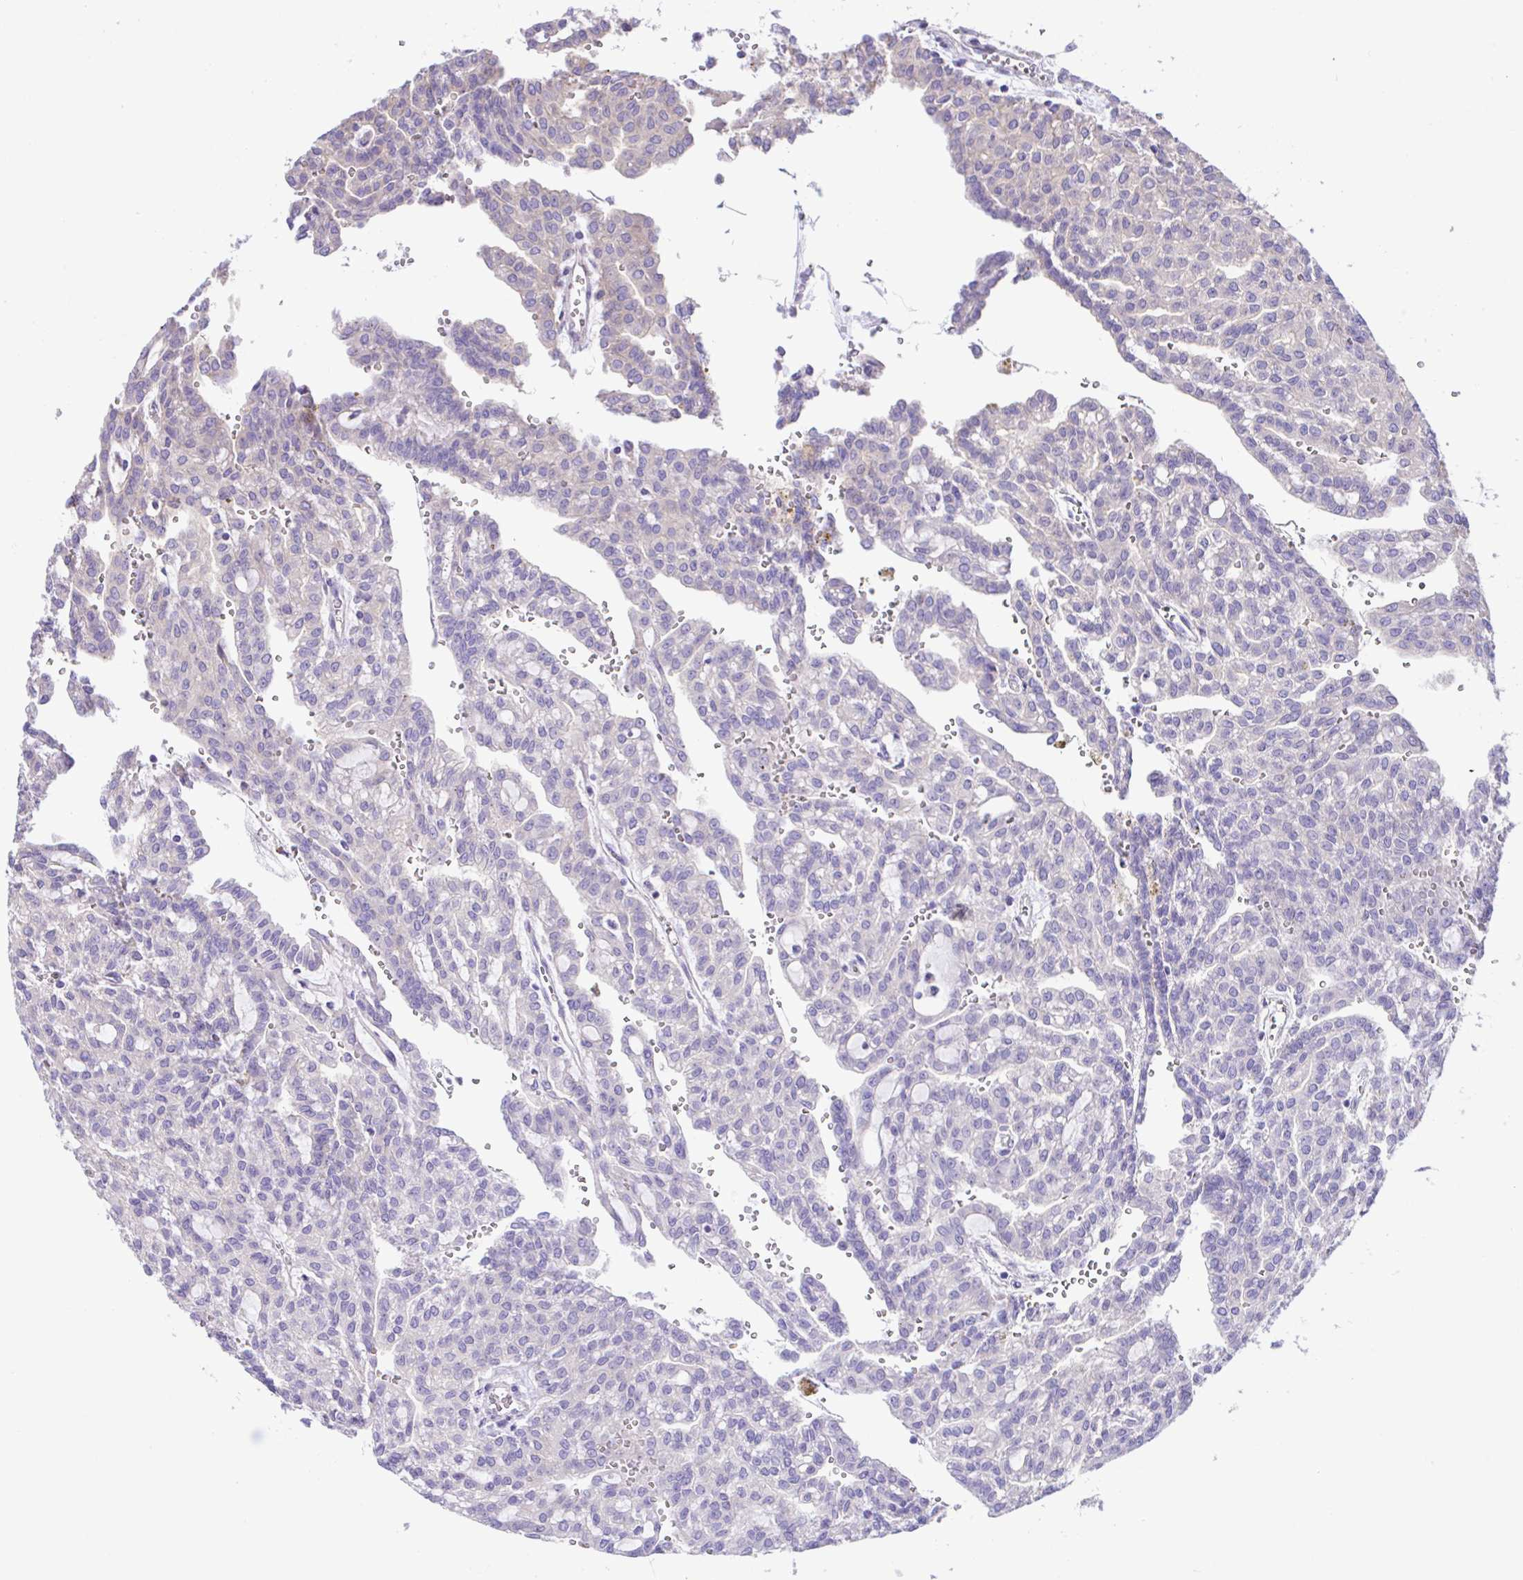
{"staining": {"intensity": "negative", "quantity": "none", "location": "none"}, "tissue": "renal cancer", "cell_type": "Tumor cells", "image_type": "cancer", "snomed": [{"axis": "morphology", "description": "Adenocarcinoma, NOS"}, {"axis": "topography", "description": "Kidney"}], "caption": "Tumor cells are negative for protein expression in human renal adenocarcinoma.", "gene": "OR4P4", "patient": {"sex": "male", "age": 63}}